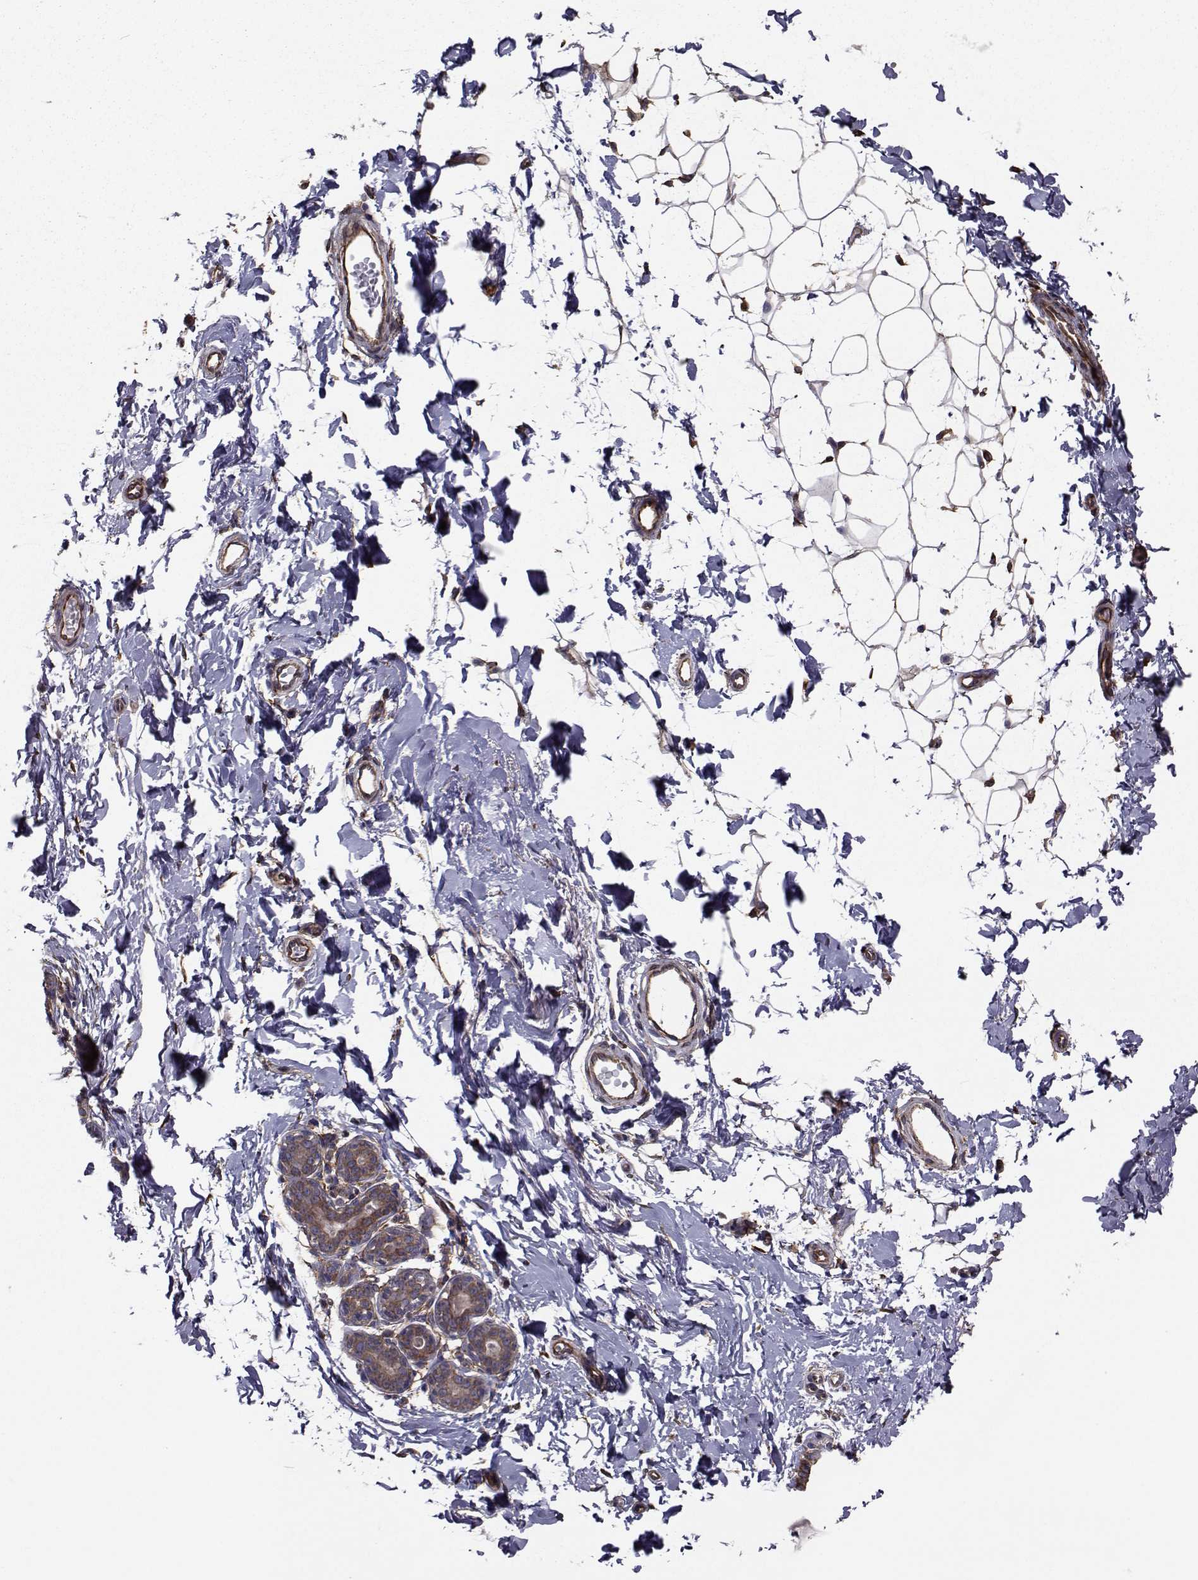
{"staining": {"intensity": "negative", "quantity": "none", "location": "none"}, "tissue": "breast", "cell_type": "Adipocytes", "image_type": "normal", "snomed": [{"axis": "morphology", "description": "Normal tissue, NOS"}, {"axis": "topography", "description": "Breast"}], "caption": "This is a photomicrograph of IHC staining of benign breast, which shows no positivity in adipocytes.", "gene": "TRIP10", "patient": {"sex": "female", "age": 37}}